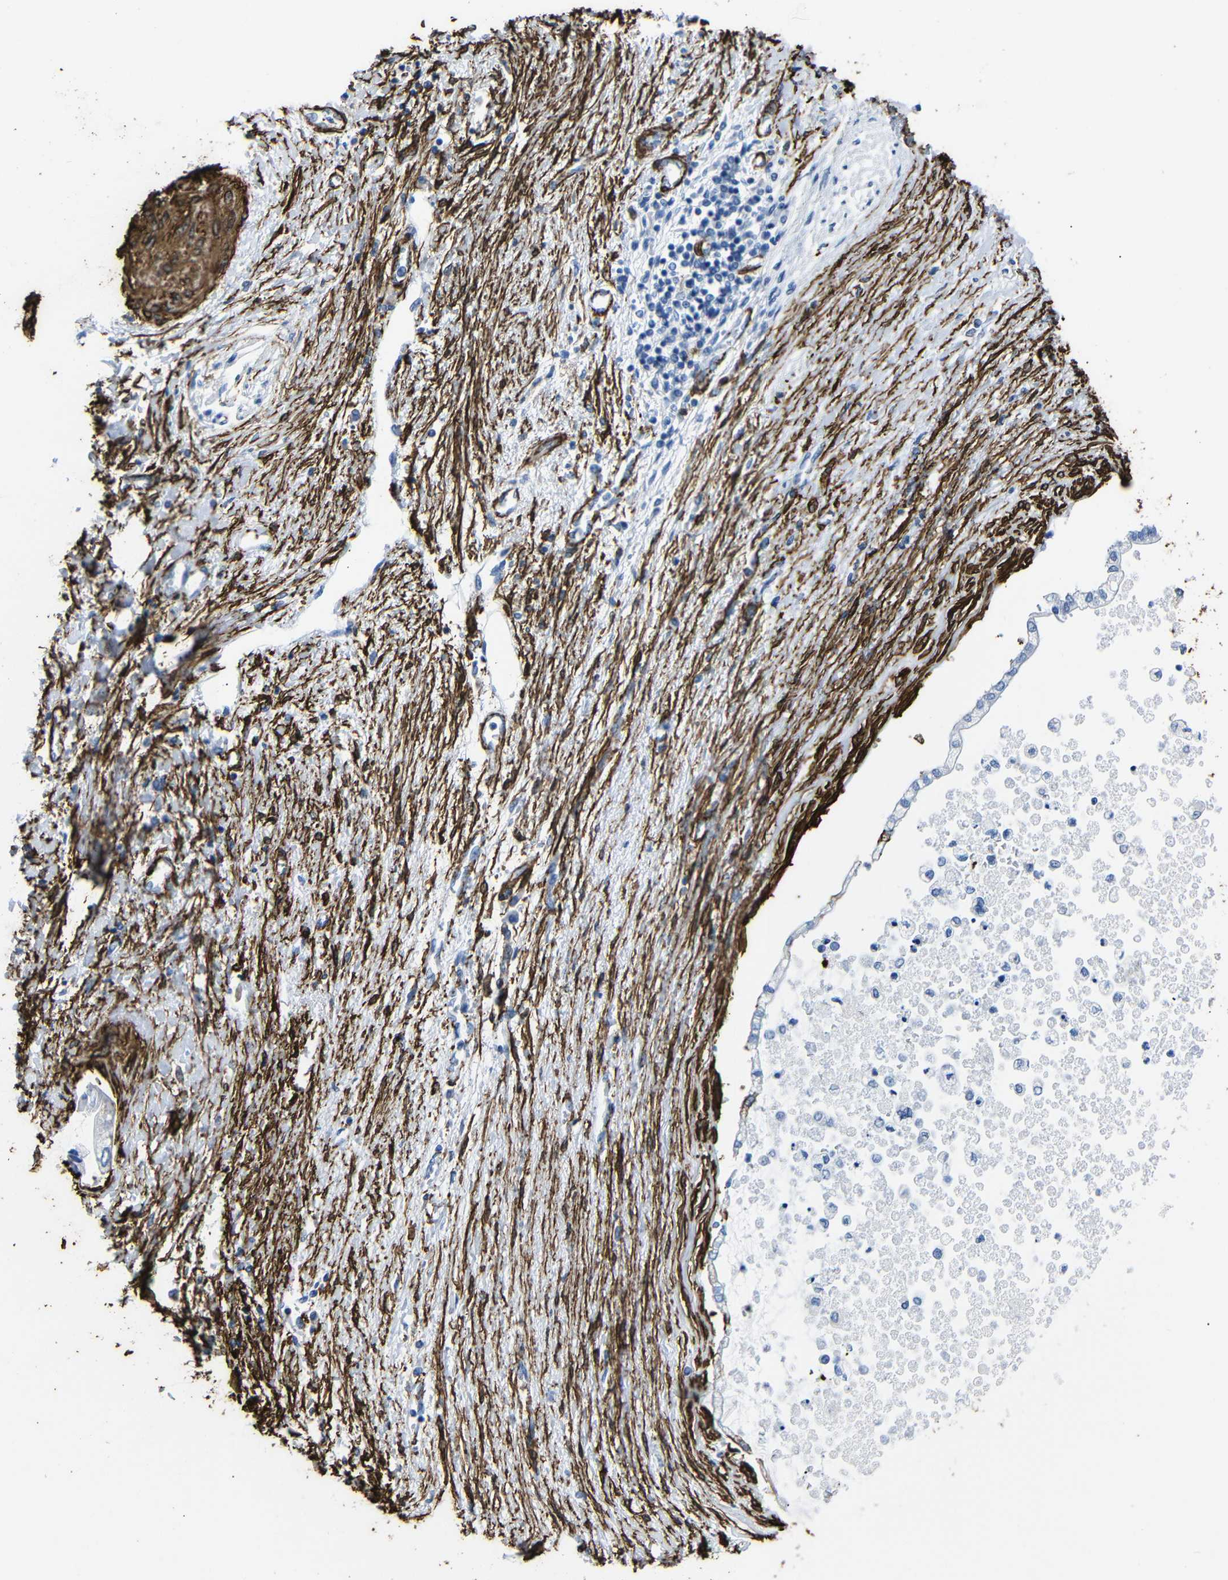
{"staining": {"intensity": "negative", "quantity": "none", "location": "none"}, "tissue": "liver cancer", "cell_type": "Tumor cells", "image_type": "cancer", "snomed": [{"axis": "morphology", "description": "Cholangiocarcinoma"}, {"axis": "topography", "description": "Liver"}], "caption": "Cholangiocarcinoma (liver) was stained to show a protein in brown. There is no significant staining in tumor cells.", "gene": "ACTA2", "patient": {"sex": "male", "age": 50}}